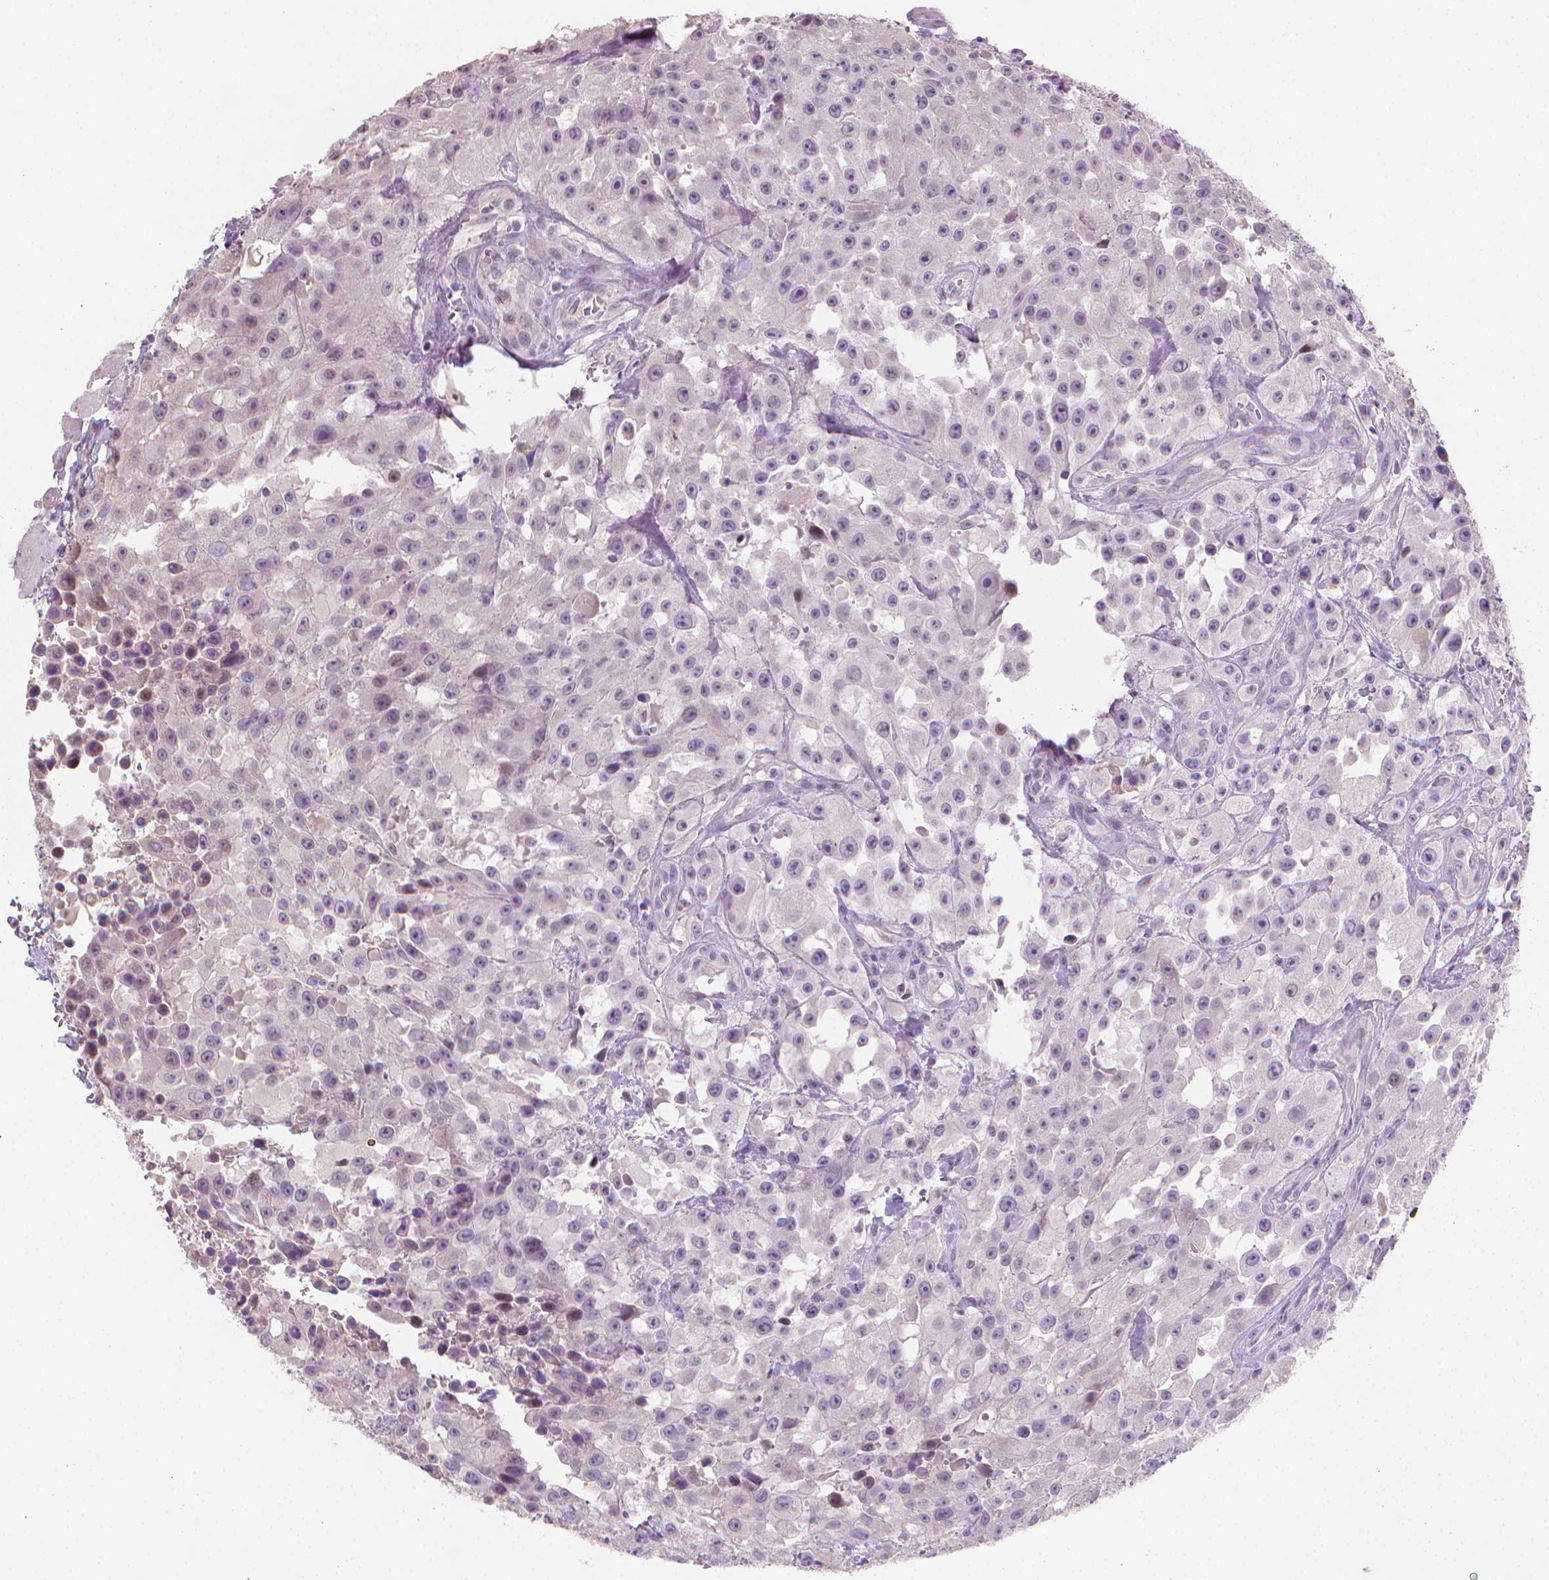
{"staining": {"intensity": "negative", "quantity": "none", "location": "none"}, "tissue": "urothelial cancer", "cell_type": "Tumor cells", "image_type": "cancer", "snomed": [{"axis": "morphology", "description": "Urothelial carcinoma, High grade"}, {"axis": "topography", "description": "Urinary bladder"}], "caption": "This is an IHC image of urothelial carcinoma (high-grade). There is no positivity in tumor cells.", "gene": "CLXN", "patient": {"sex": "male", "age": 79}}